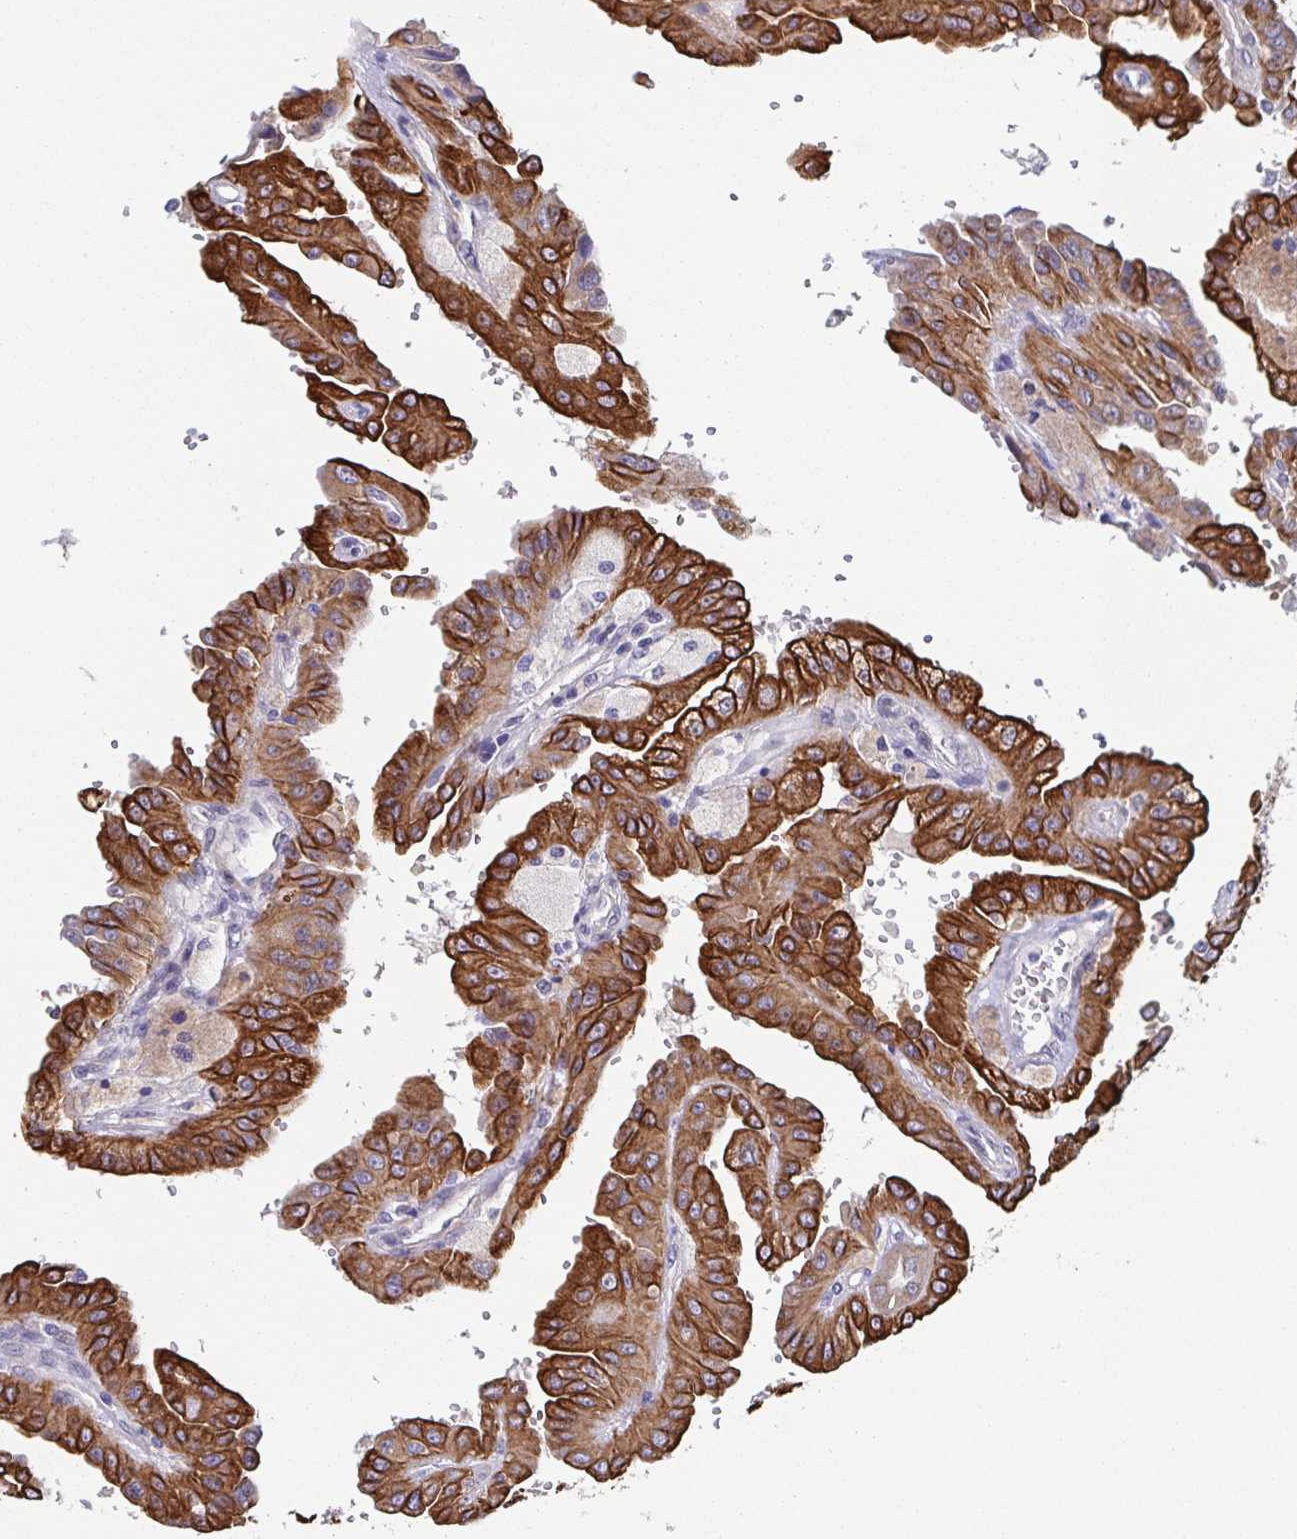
{"staining": {"intensity": "strong", "quantity": "25%-75%", "location": "cytoplasmic/membranous"}, "tissue": "renal cancer", "cell_type": "Tumor cells", "image_type": "cancer", "snomed": [{"axis": "morphology", "description": "Adenocarcinoma, NOS"}, {"axis": "topography", "description": "Kidney"}], "caption": "Renal cancer tissue exhibits strong cytoplasmic/membranous positivity in about 25%-75% of tumor cells, visualized by immunohistochemistry.", "gene": "ZIK1", "patient": {"sex": "male", "age": 58}}